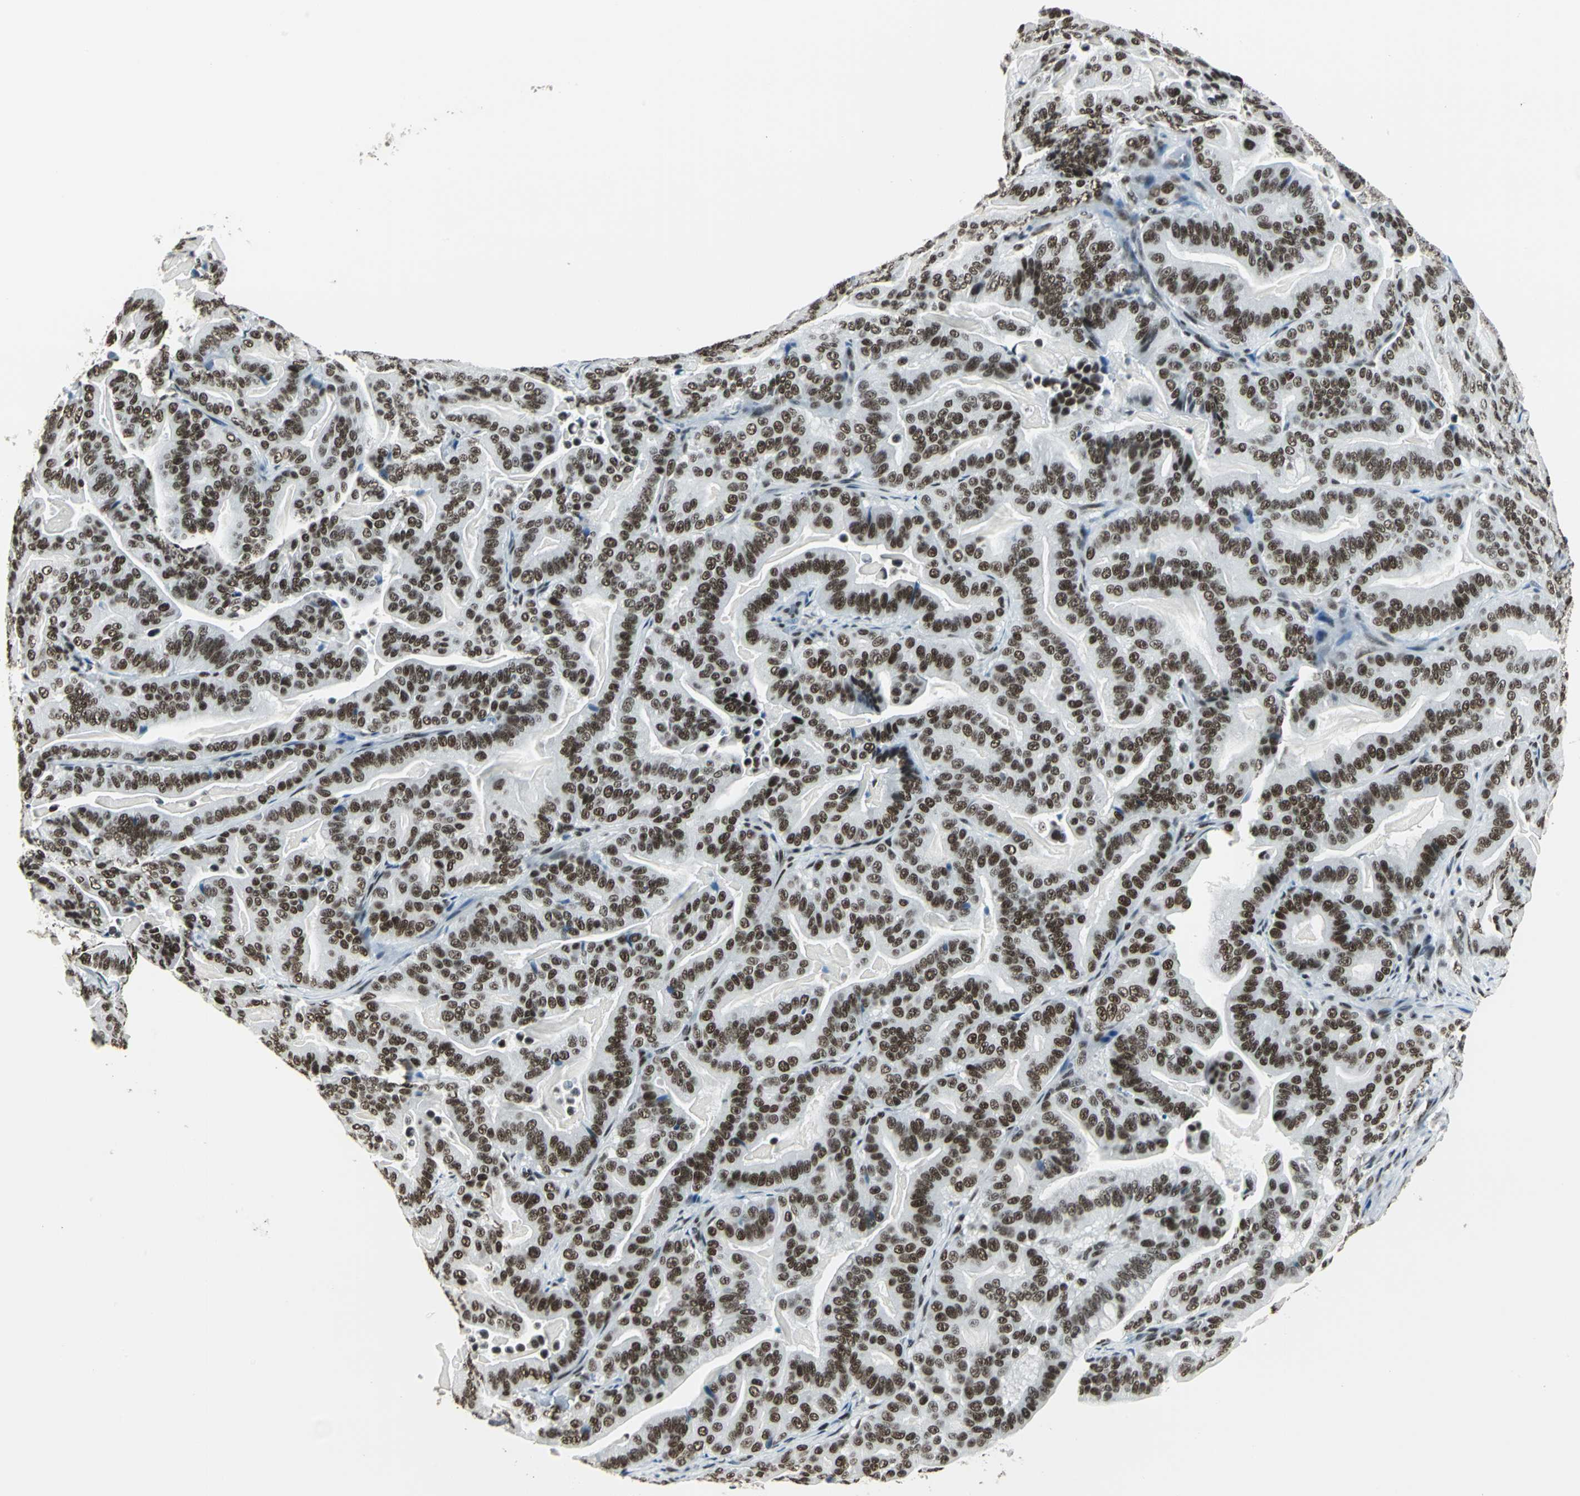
{"staining": {"intensity": "strong", "quantity": ">75%", "location": "nuclear"}, "tissue": "pancreatic cancer", "cell_type": "Tumor cells", "image_type": "cancer", "snomed": [{"axis": "morphology", "description": "Adenocarcinoma, NOS"}, {"axis": "topography", "description": "Pancreas"}], "caption": "Protein staining by immunohistochemistry demonstrates strong nuclear expression in about >75% of tumor cells in adenocarcinoma (pancreatic).", "gene": "ADNP", "patient": {"sex": "male", "age": 63}}